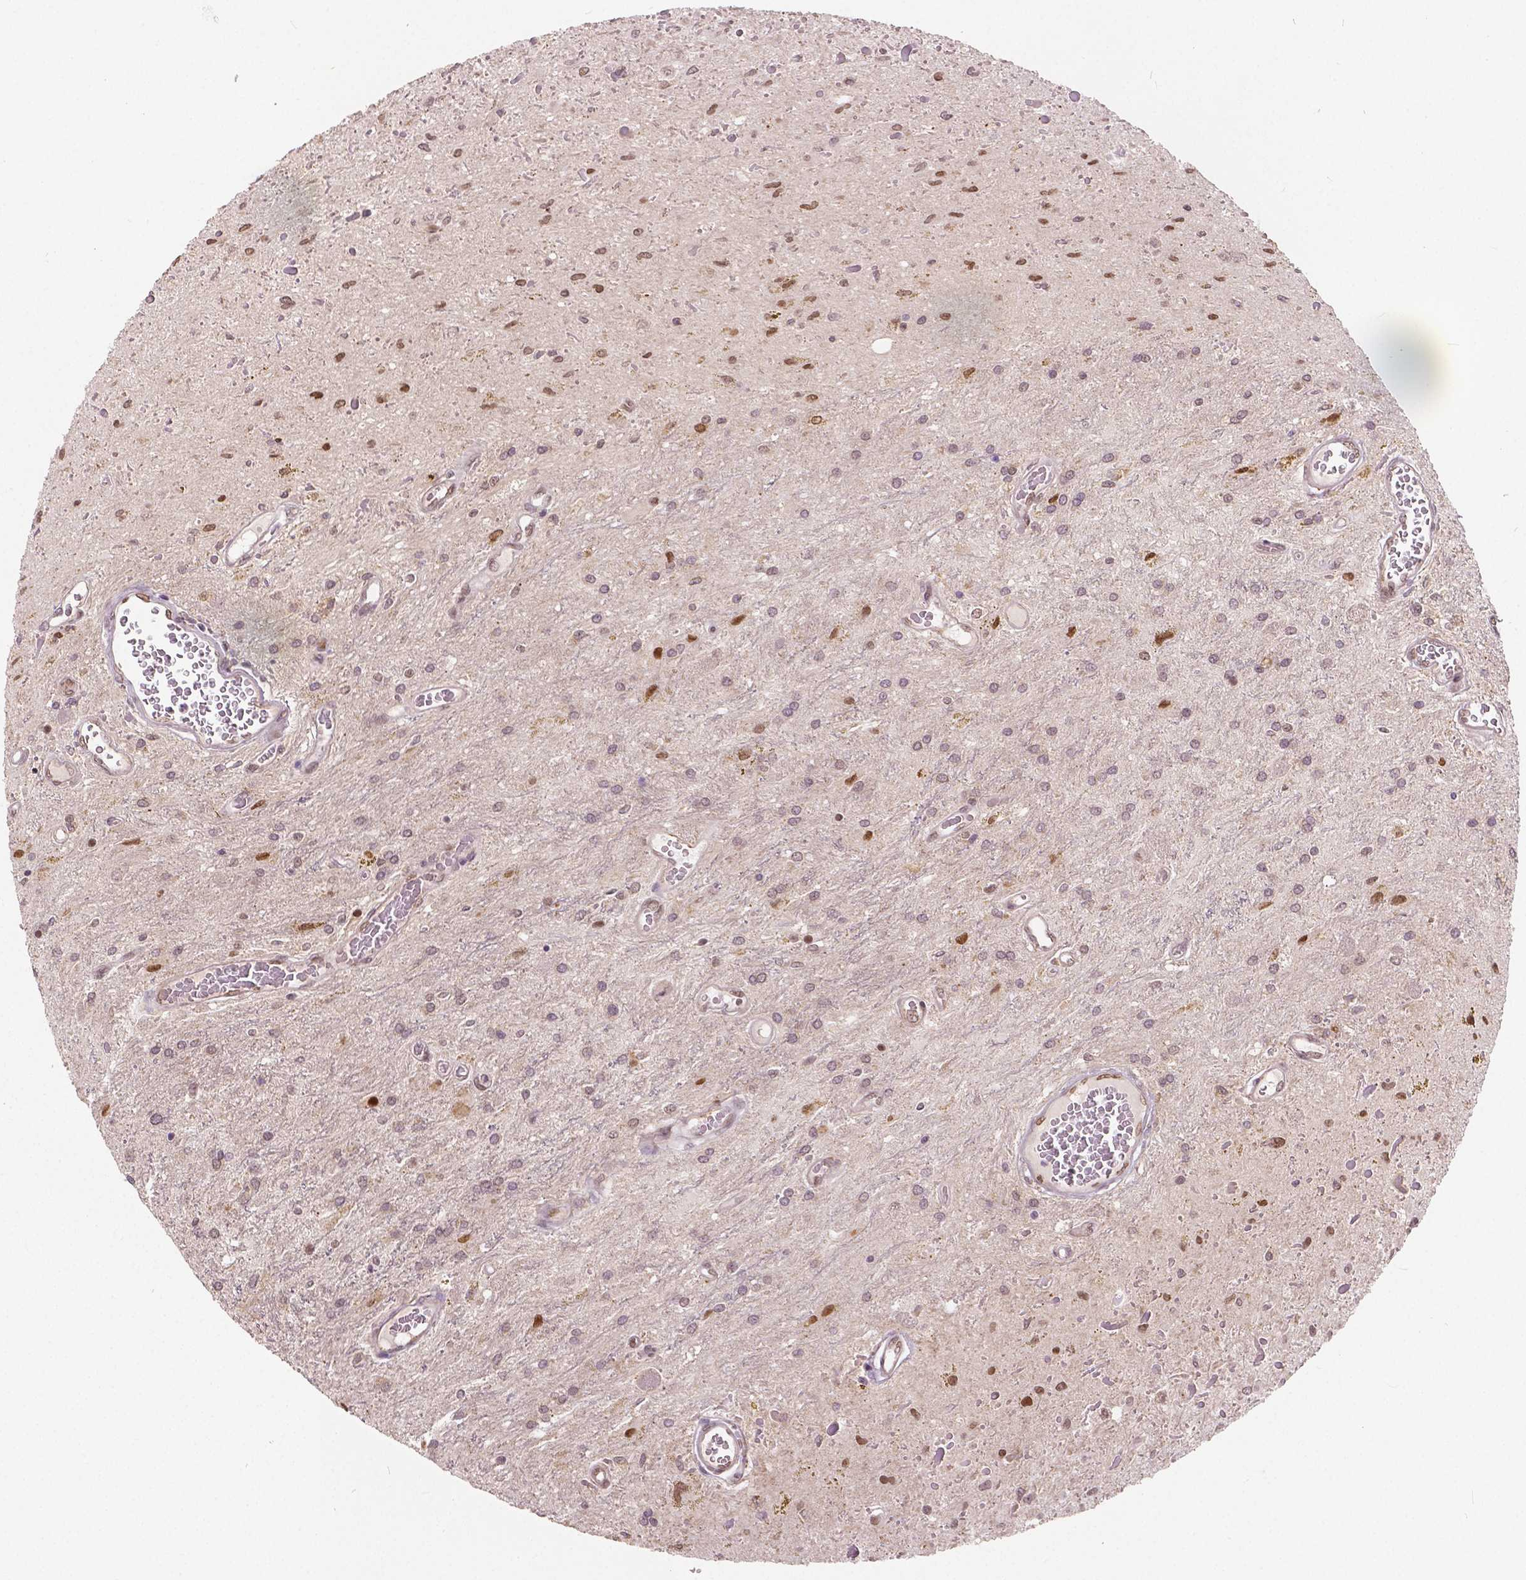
{"staining": {"intensity": "negative", "quantity": "none", "location": "none"}, "tissue": "glioma", "cell_type": "Tumor cells", "image_type": "cancer", "snomed": [{"axis": "morphology", "description": "Glioma, malignant, Low grade"}, {"axis": "topography", "description": "Cerebellum"}], "caption": "This is an IHC photomicrograph of malignant low-grade glioma. There is no expression in tumor cells.", "gene": "HMBOX1", "patient": {"sex": "female", "age": 14}}